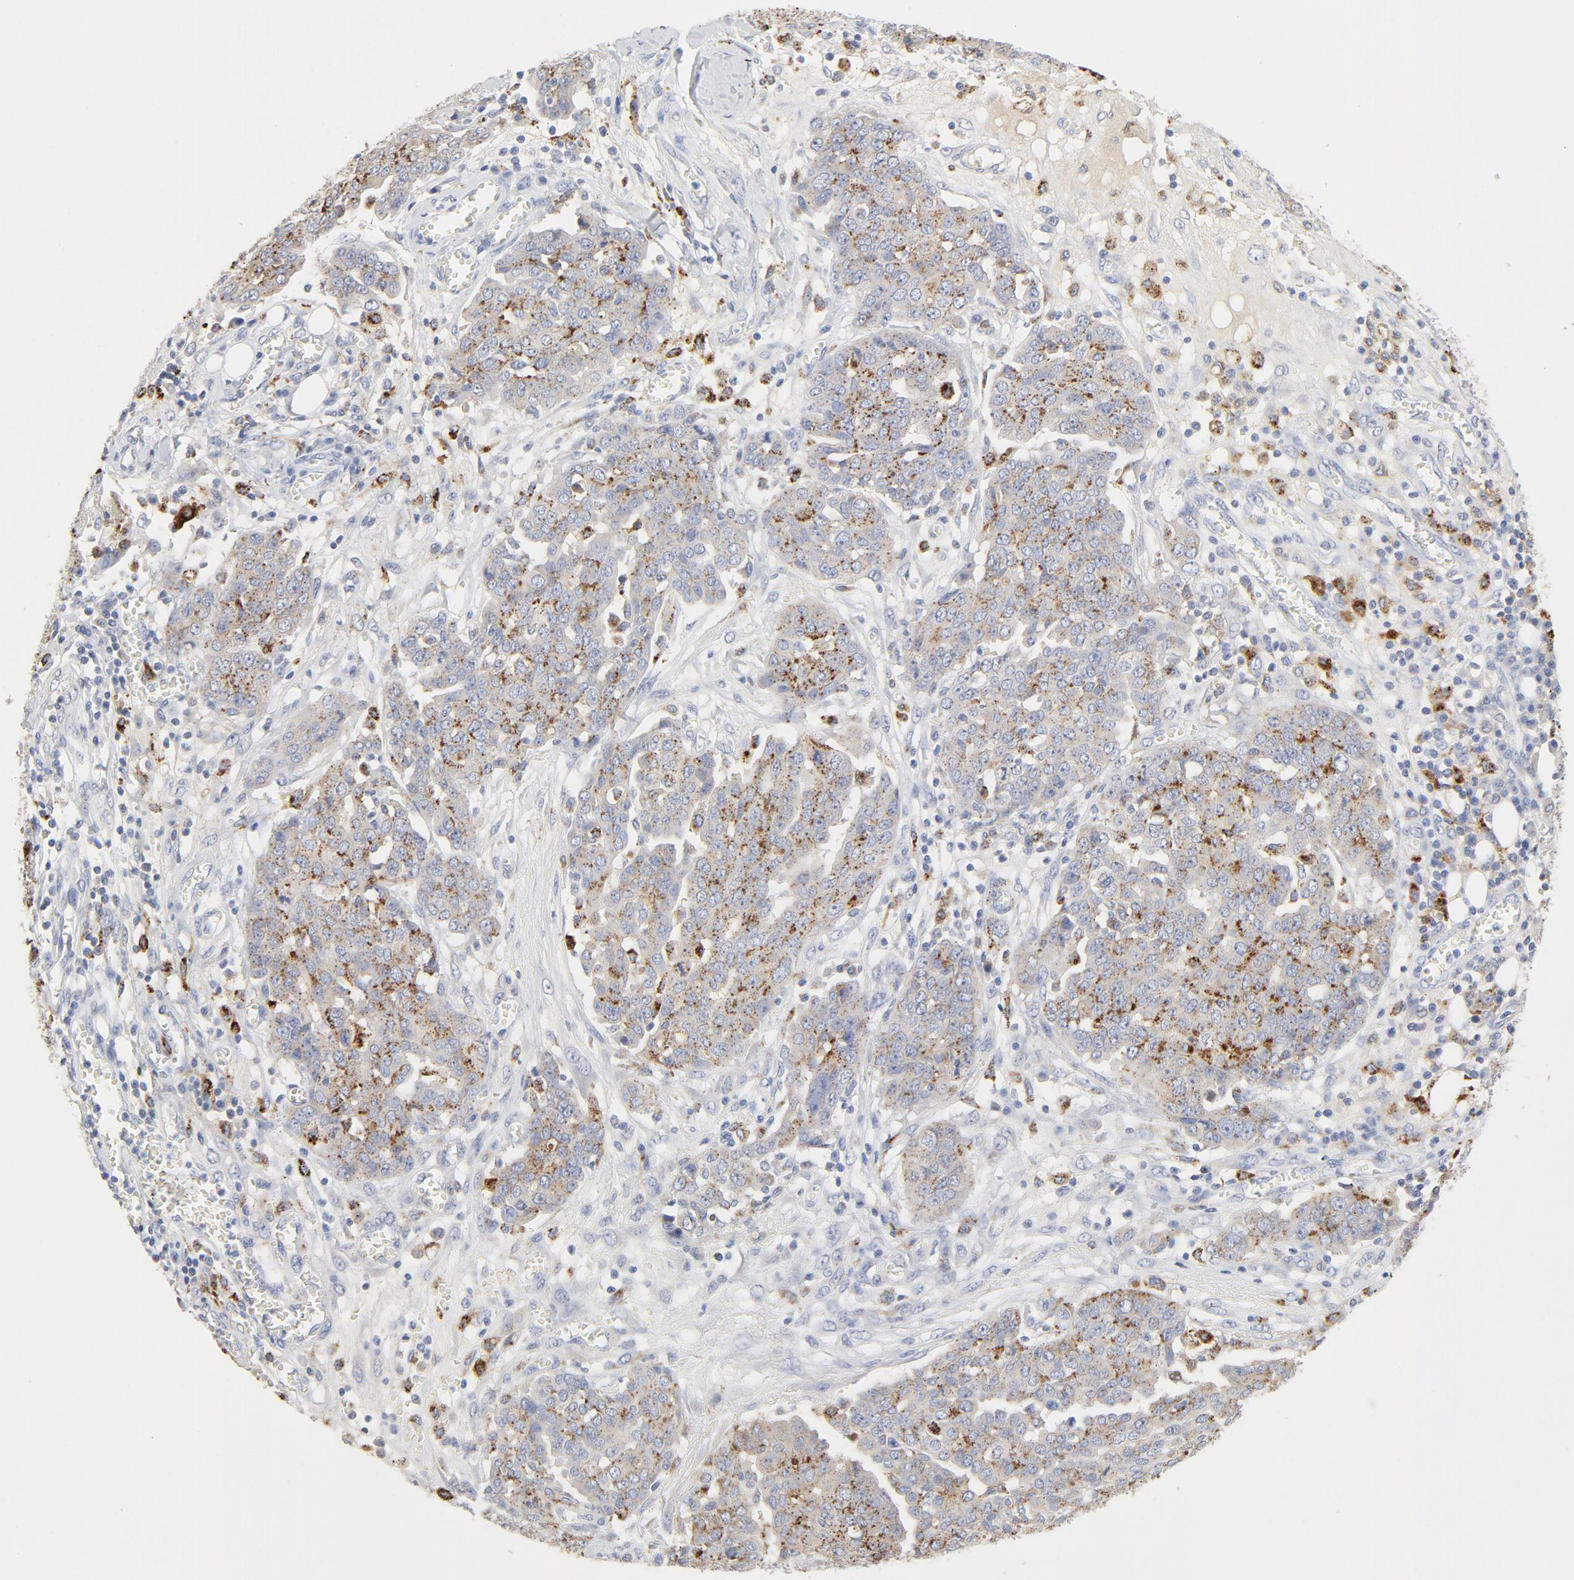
{"staining": {"intensity": "moderate", "quantity": "25%-75%", "location": "cytoplasmic/membranous"}, "tissue": "ovarian cancer", "cell_type": "Tumor cells", "image_type": "cancer", "snomed": [{"axis": "morphology", "description": "Cystadenocarcinoma, serous, NOS"}, {"axis": "topography", "description": "Soft tissue"}, {"axis": "topography", "description": "Ovary"}], "caption": "Protein expression analysis of human ovarian serous cystadenocarcinoma reveals moderate cytoplasmic/membranous expression in about 25%-75% of tumor cells.", "gene": "MAGEB17", "patient": {"sex": "female", "age": 57}}